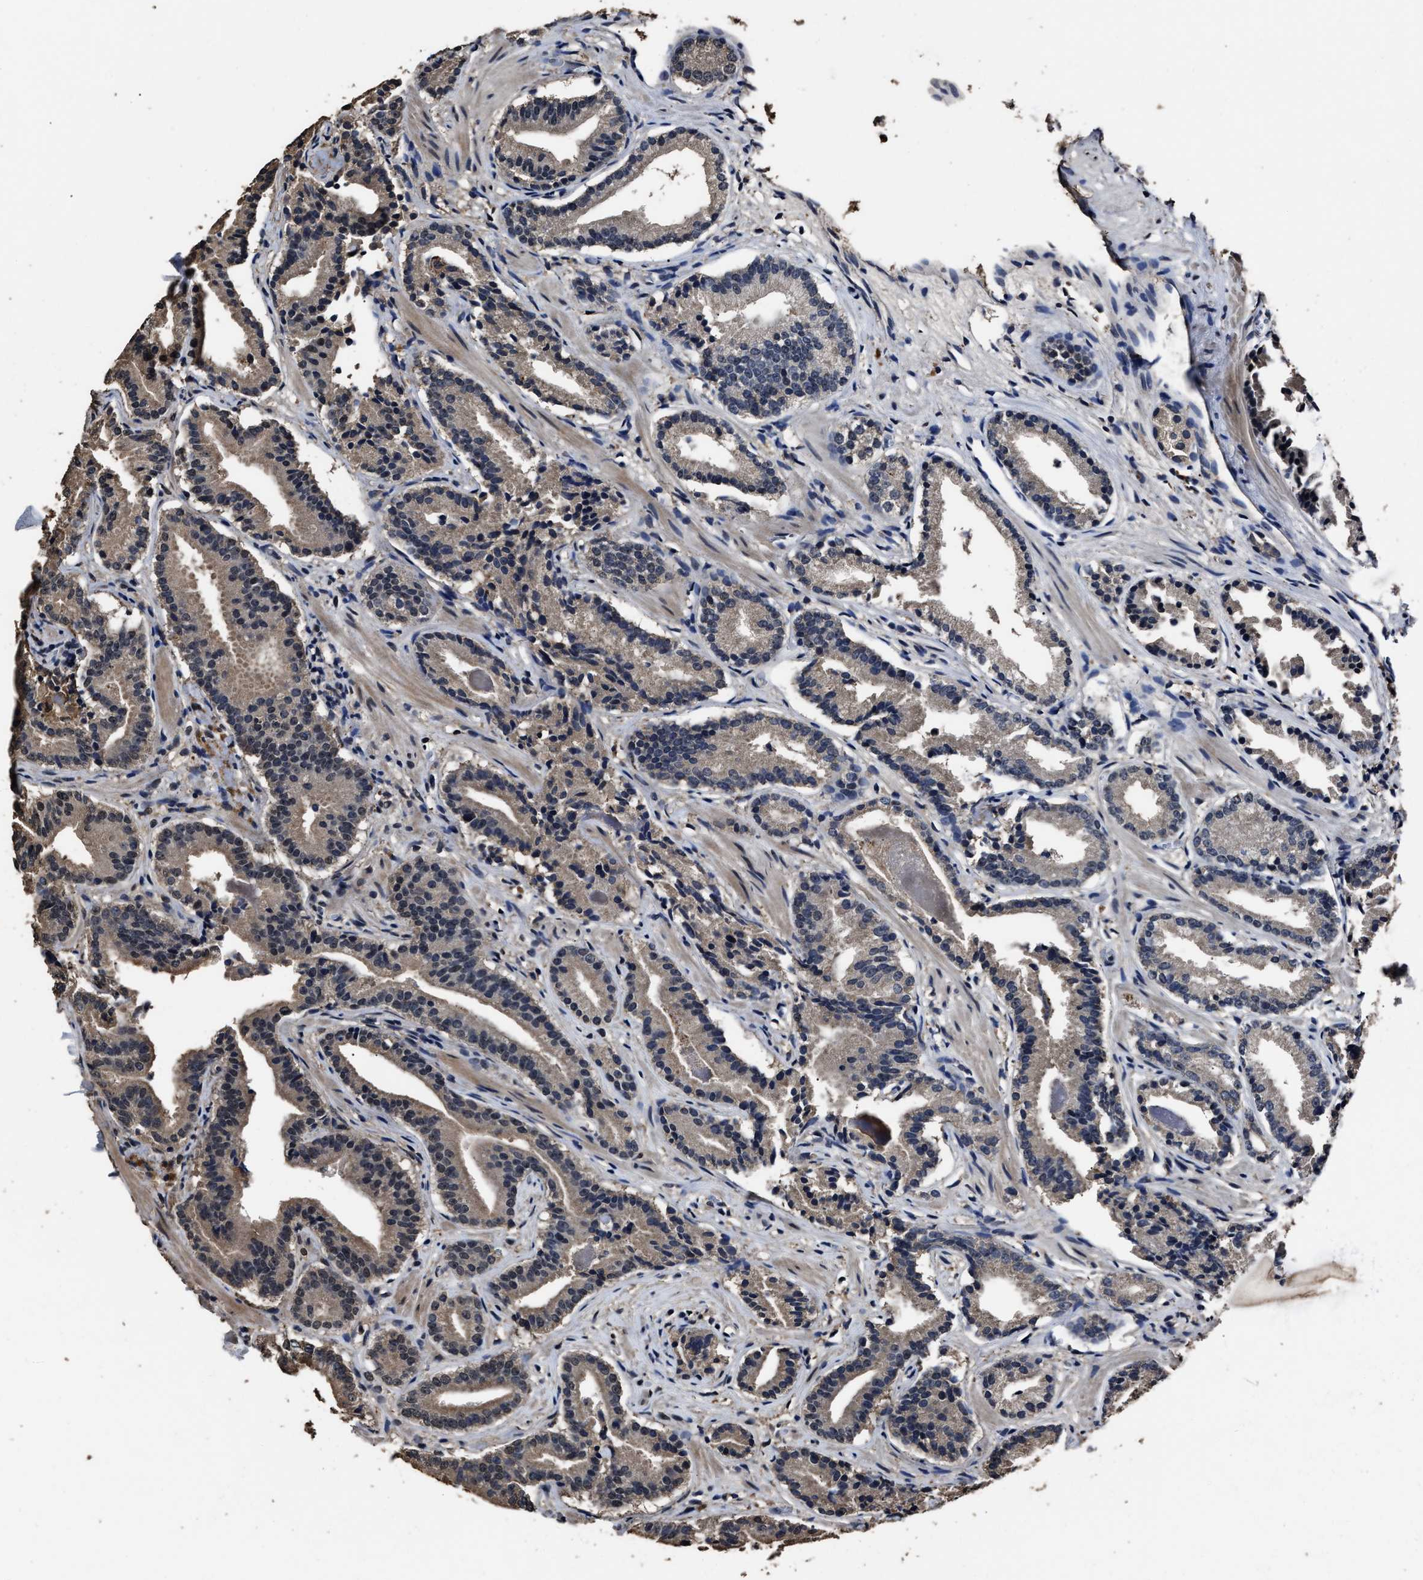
{"staining": {"intensity": "weak", "quantity": ">75%", "location": "cytoplasmic/membranous"}, "tissue": "prostate cancer", "cell_type": "Tumor cells", "image_type": "cancer", "snomed": [{"axis": "morphology", "description": "Adenocarcinoma, Low grade"}, {"axis": "topography", "description": "Prostate"}], "caption": "Human prostate cancer (low-grade adenocarcinoma) stained with a protein marker exhibits weak staining in tumor cells.", "gene": "RSBN1L", "patient": {"sex": "male", "age": 51}}